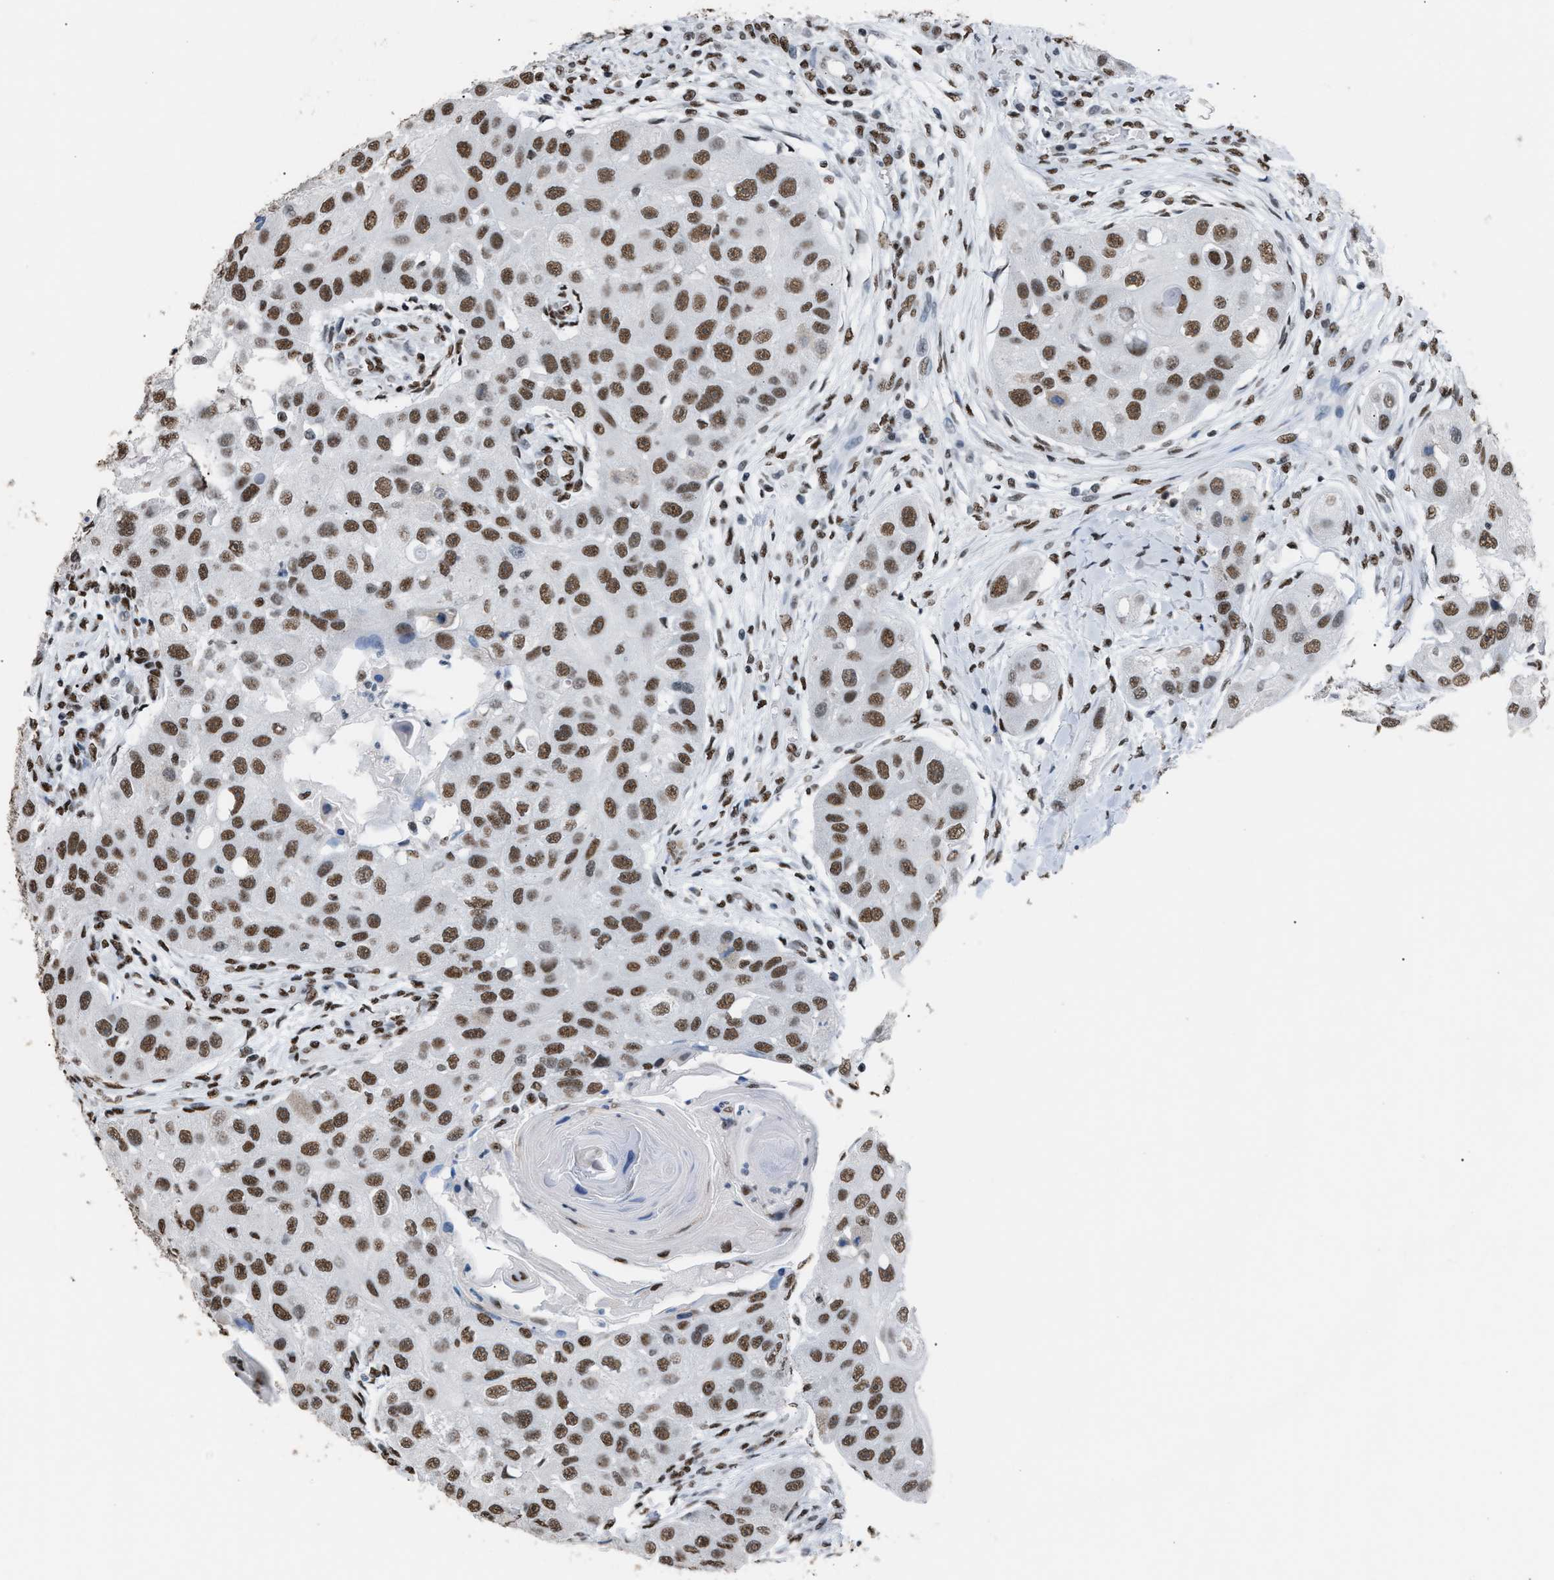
{"staining": {"intensity": "strong", "quantity": ">75%", "location": "nuclear"}, "tissue": "head and neck cancer", "cell_type": "Tumor cells", "image_type": "cancer", "snomed": [{"axis": "morphology", "description": "Normal tissue, NOS"}, {"axis": "morphology", "description": "Squamous cell carcinoma, NOS"}, {"axis": "topography", "description": "Skeletal muscle"}, {"axis": "topography", "description": "Head-Neck"}], "caption": "Squamous cell carcinoma (head and neck) stained with a brown dye shows strong nuclear positive expression in about >75% of tumor cells.", "gene": "CCAR2", "patient": {"sex": "male", "age": 51}}